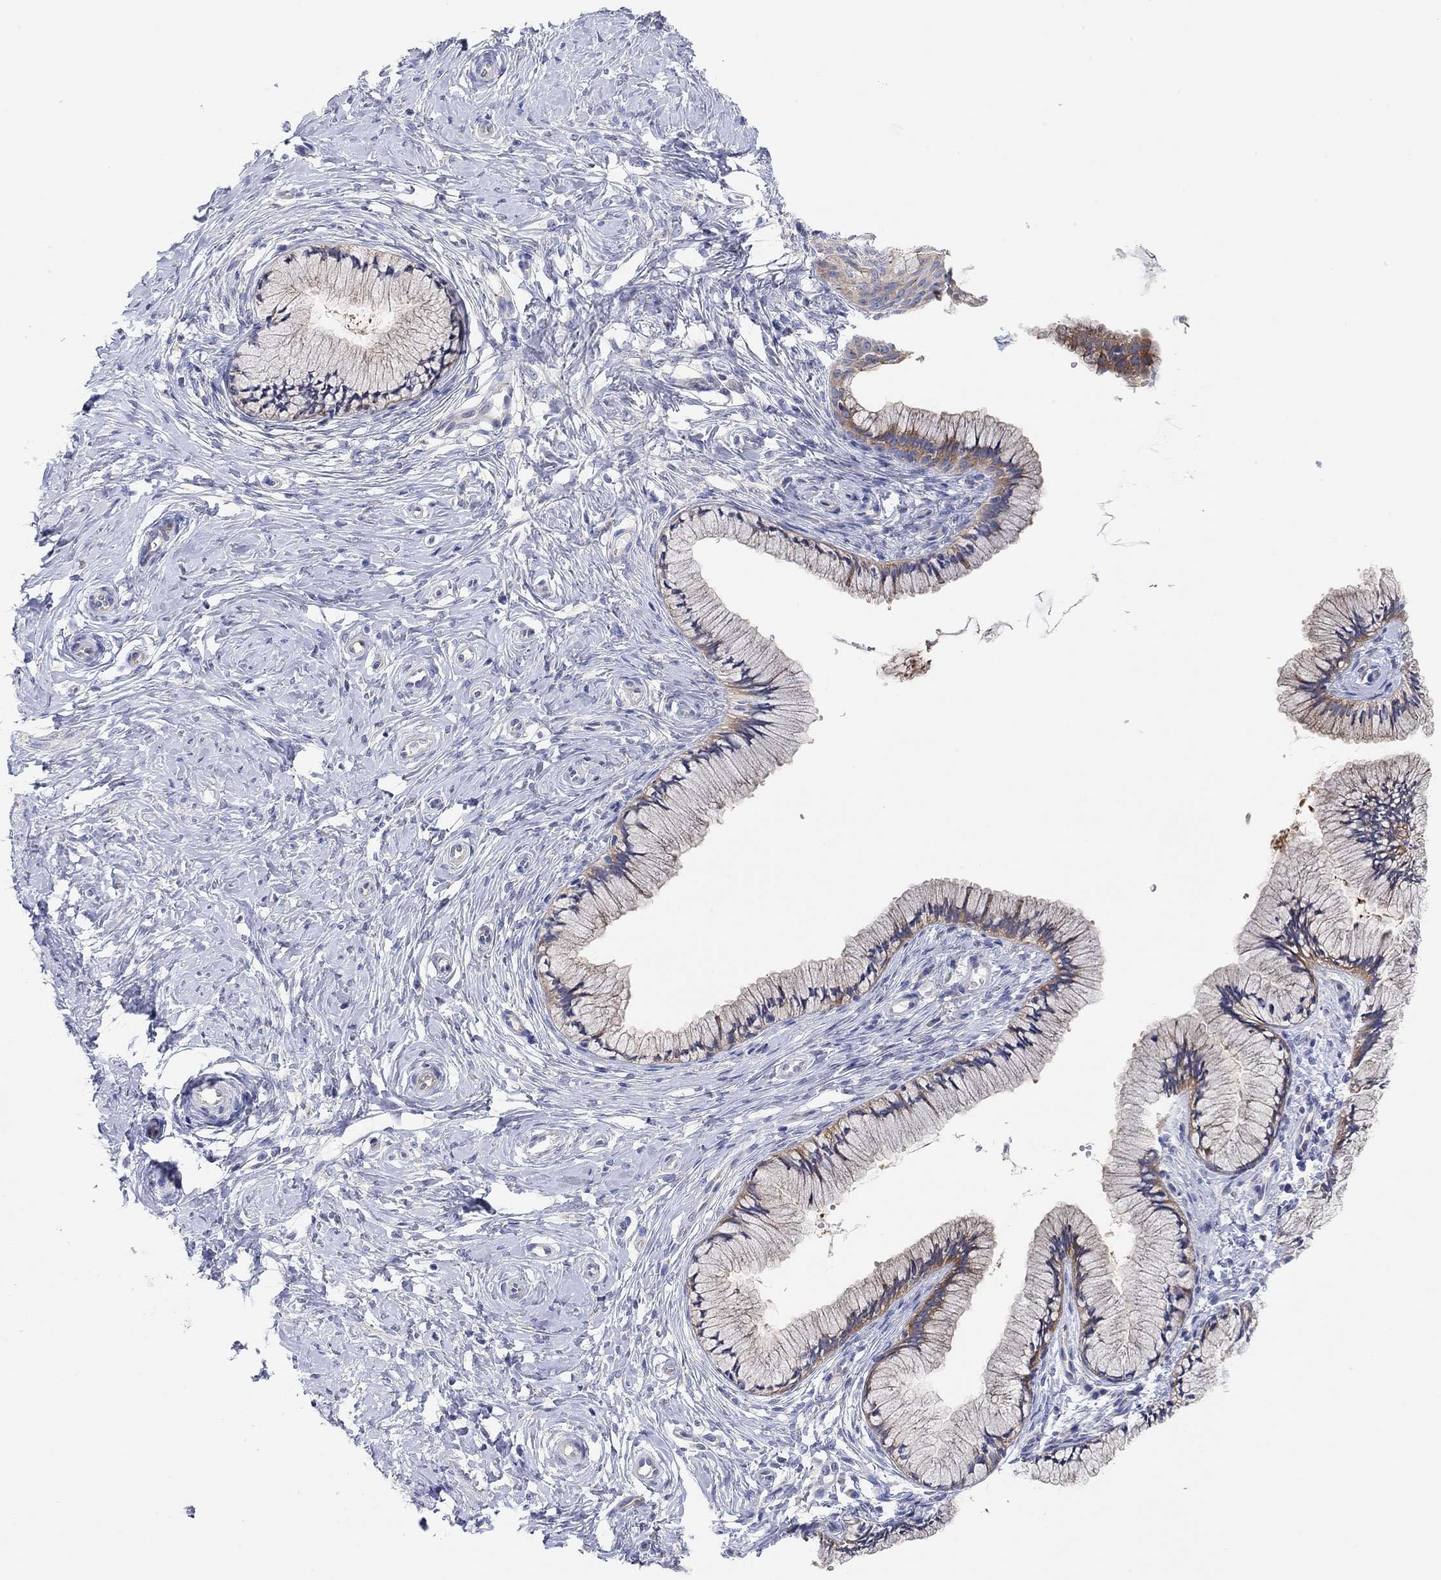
{"staining": {"intensity": "weak", "quantity": "25%-75%", "location": "cytoplasmic/membranous"}, "tissue": "cervix", "cell_type": "Glandular cells", "image_type": "normal", "snomed": [{"axis": "morphology", "description": "Normal tissue, NOS"}, {"axis": "topography", "description": "Cervix"}], "caption": "Weak cytoplasmic/membranous expression for a protein is seen in about 25%-75% of glandular cells of benign cervix using immunohistochemistry (IHC).", "gene": "RGS1", "patient": {"sex": "female", "age": 37}}